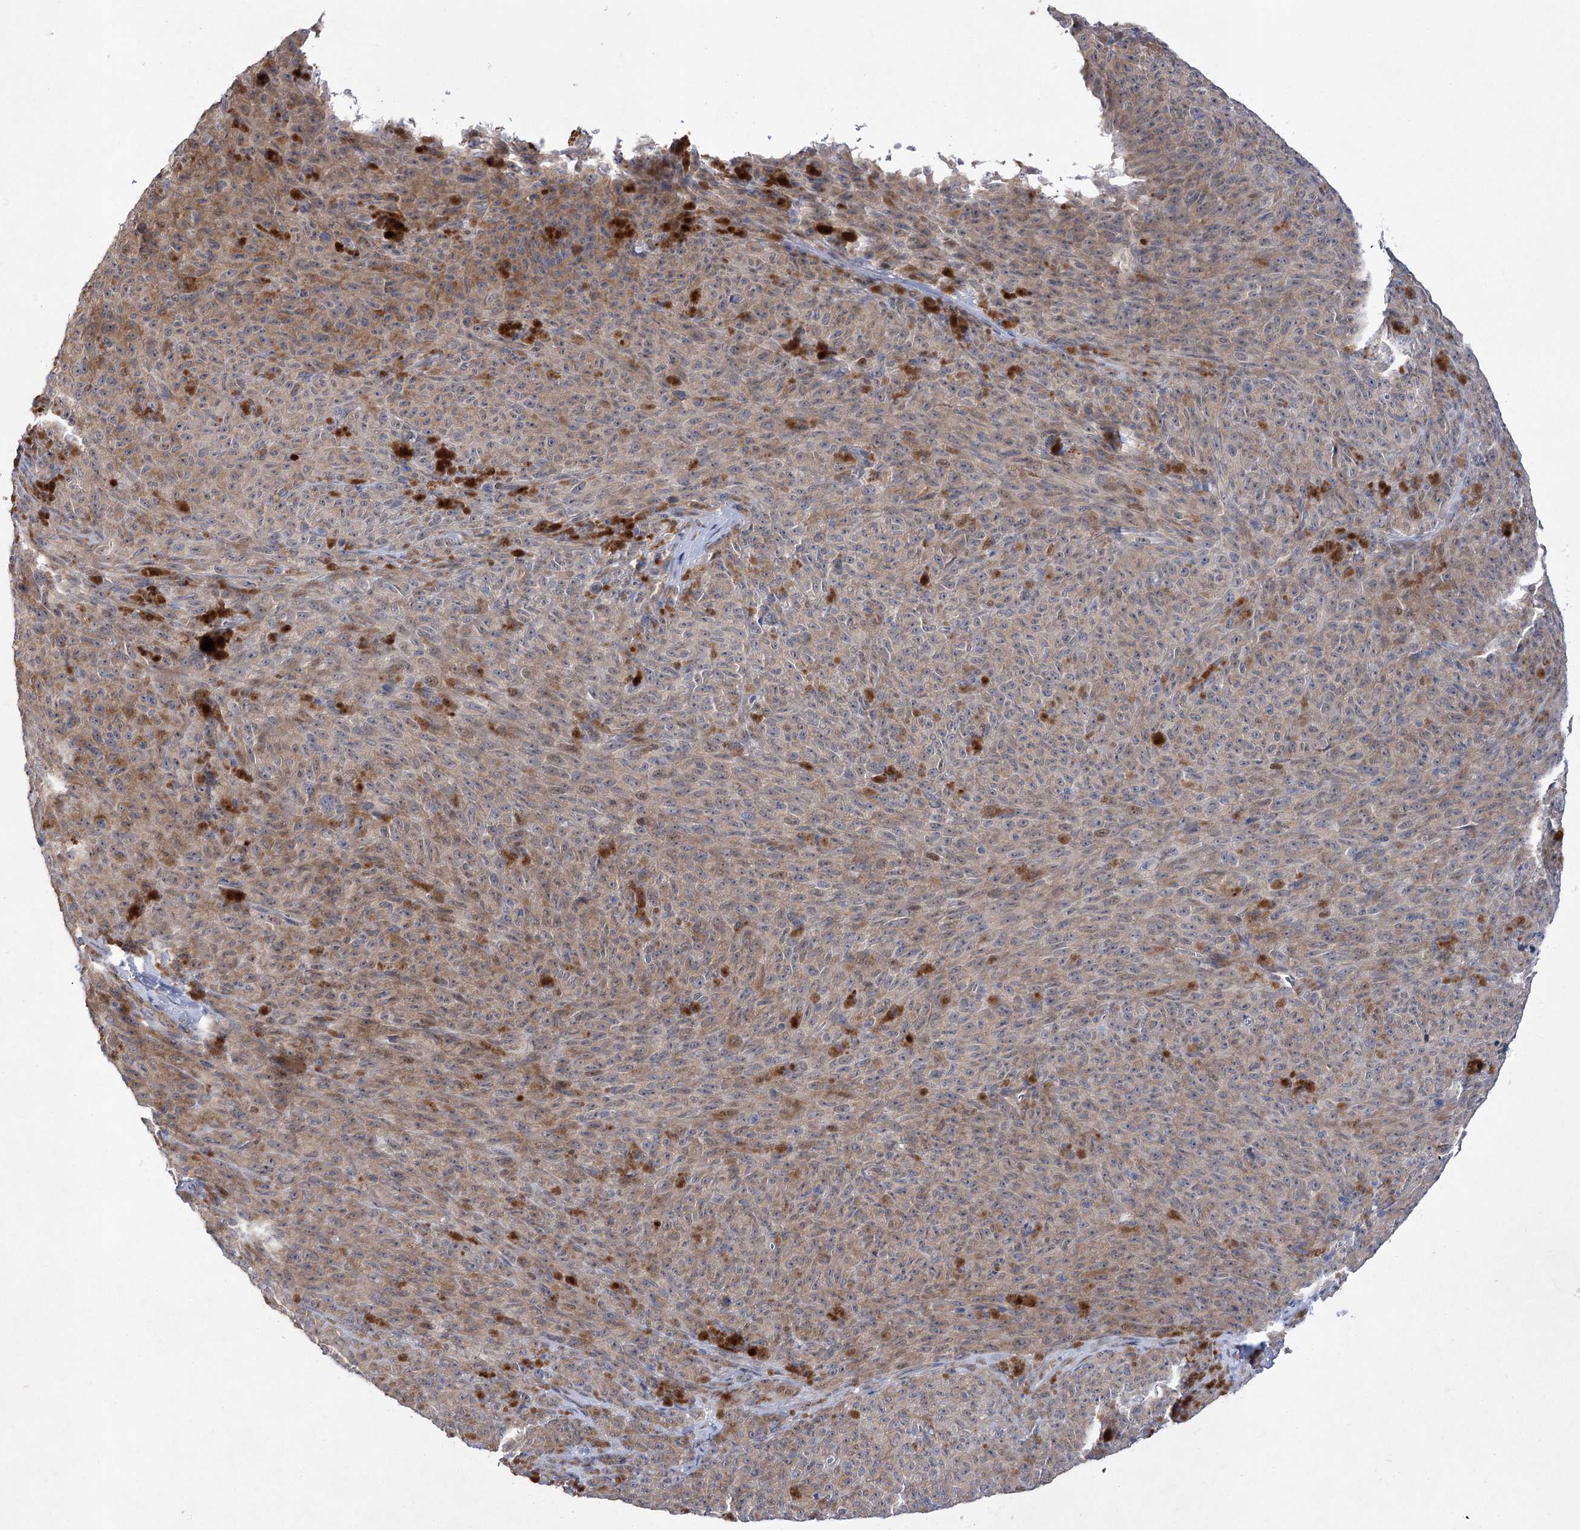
{"staining": {"intensity": "moderate", "quantity": "25%-75%", "location": "cytoplasmic/membranous"}, "tissue": "melanoma", "cell_type": "Tumor cells", "image_type": "cancer", "snomed": [{"axis": "morphology", "description": "Malignant melanoma, NOS"}, {"axis": "topography", "description": "Skin"}], "caption": "Immunohistochemical staining of human malignant melanoma reveals medium levels of moderate cytoplasmic/membranous staining in about 25%-75% of tumor cells.", "gene": "ARHGAP32", "patient": {"sex": "female", "age": 82}}